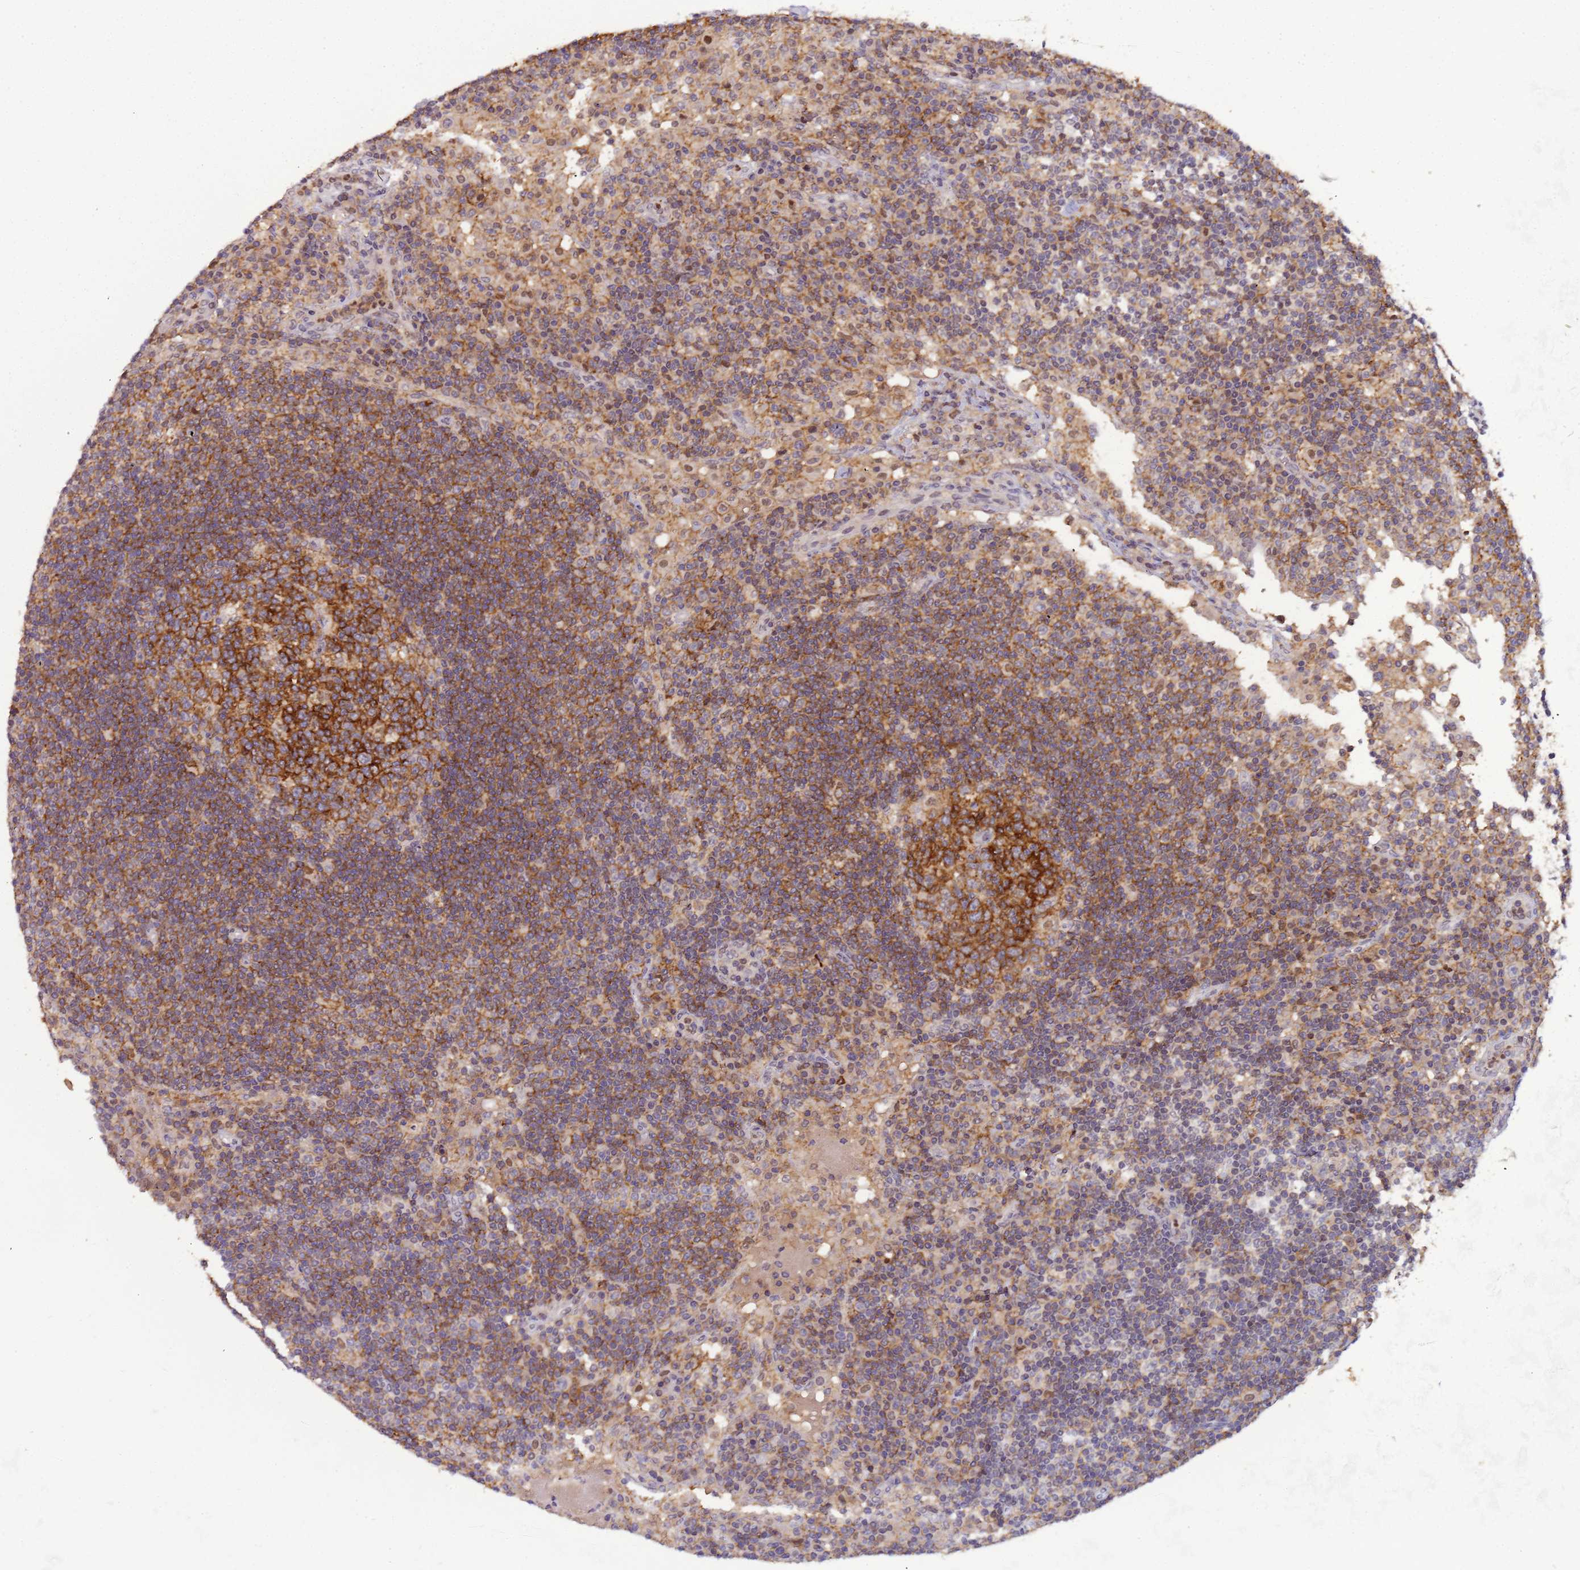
{"staining": {"intensity": "strong", "quantity": ">75%", "location": "cytoplasmic/membranous"}, "tissue": "lymph node", "cell_type": "Germinal center cells", "image_type": "normal", "snomed": [{"axis": "morphology", "description": "Normal tissue, NOS"}, {"axis": "topography", "description": "Lymph node"}], "caption": "Immunohistochemical staining of benign lymph node exhibits strong cytoplasmic/membranous protein positivity in approximately >75% of germinal center cells. (DAB IHC with brightfield microscopy, high magnification).", "gene": "CD53", "patient": {"sex": "female", "age": 53}}